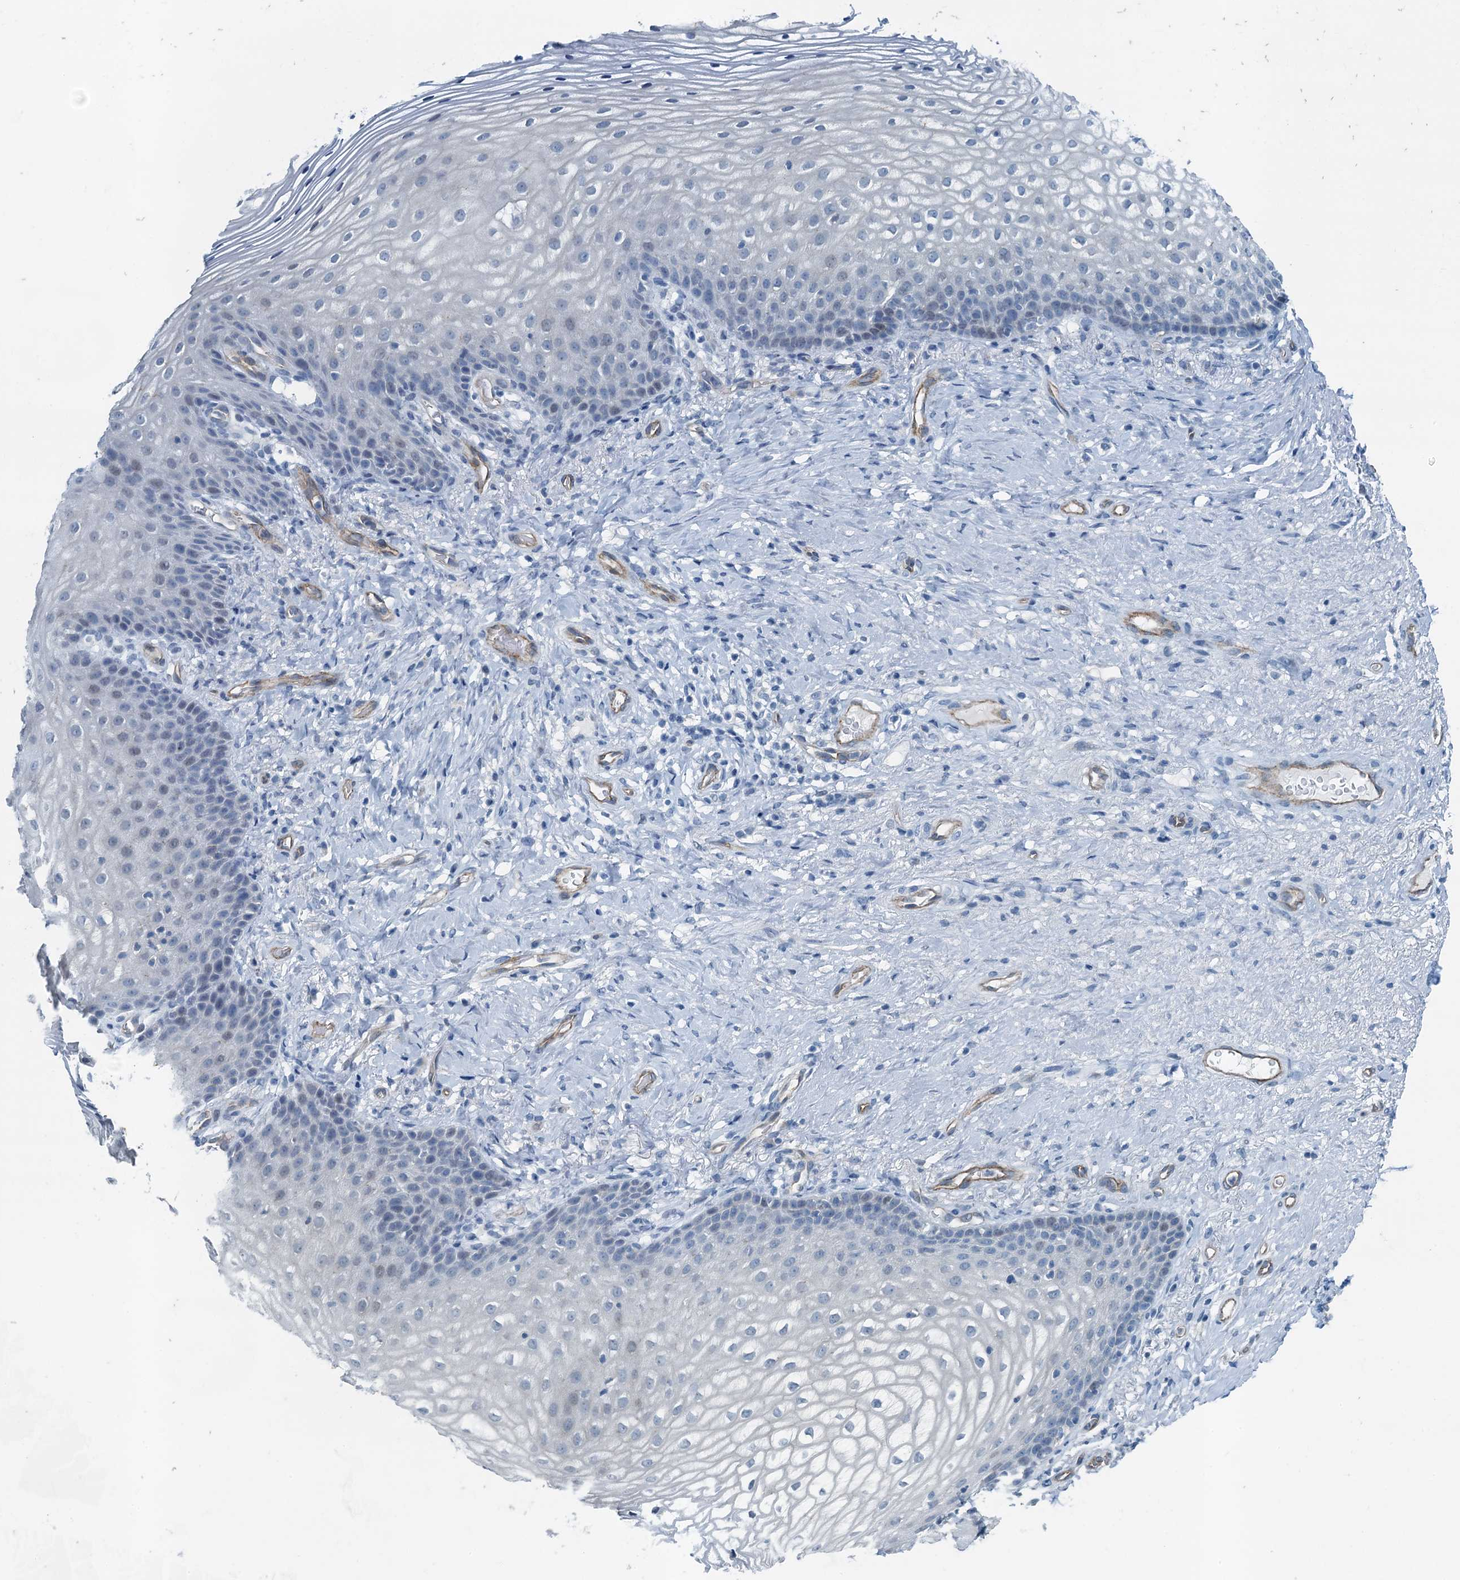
{"staining": {"intensity": "negative", "quantity": "none", "location": "none"}, "tissue": "vagina", "cell_type": "Squamous epithelial cells", "image_type": "normal", "snomed": [{"axis": "morphology", "description": "Normal tissue, NOS"}, {"axis": "topography", "description": "Vagina"}], "caption": "The immunohistochemistry (IHC) micrograph has no significant expression in squamous epithelial cells of vagina. The staining was performed using DAB (3,3'-diaminobenzidine) to visualize the protein expression in brown, while the nuclei were stained in blue with hematoxylin (Magnification: 20x).", "gene": "GFOD2", "patient": {"sex": "female", "age": 60}}